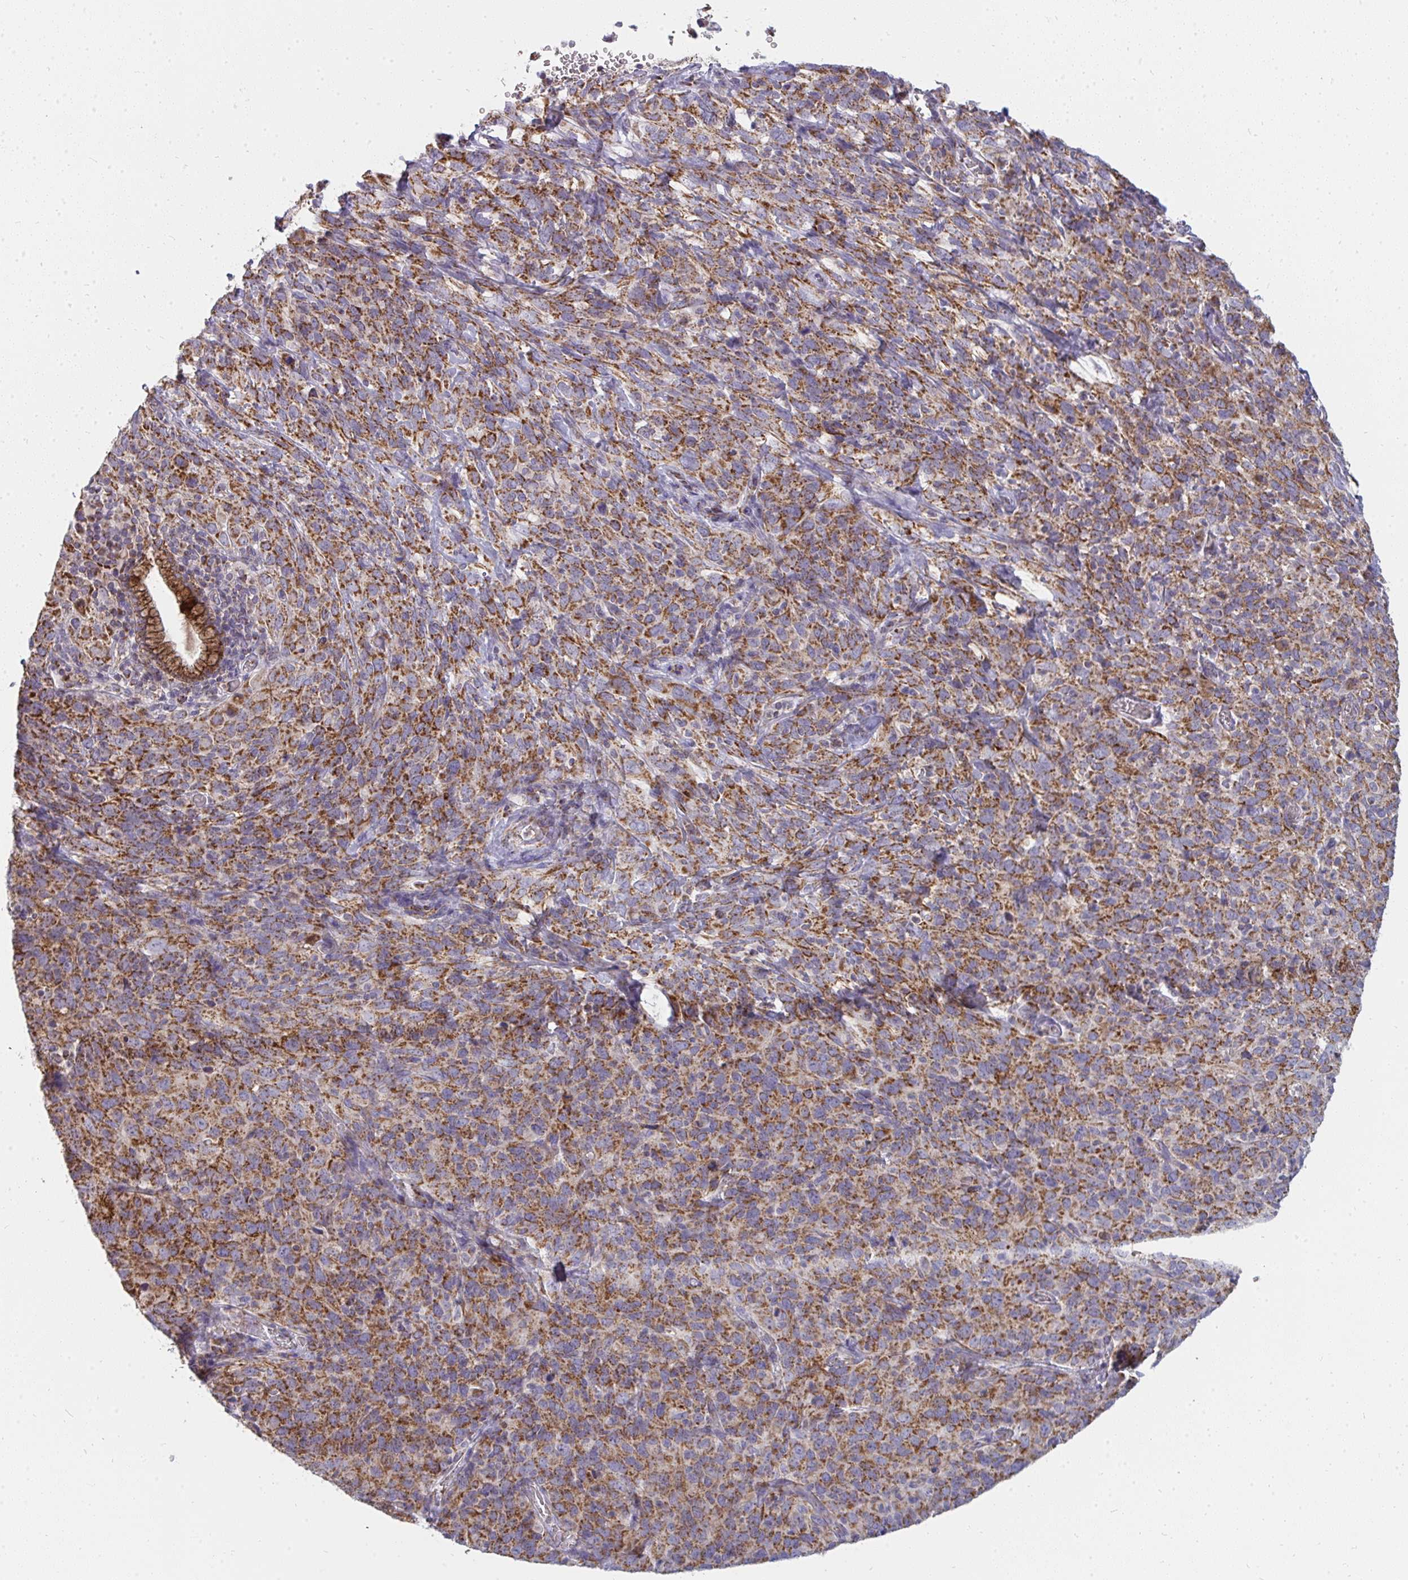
{"staining": {"intensity": "moderate", "quantity": ">75%", "location": "cytoplasmic/membranous"}, "tissue": "cervical cancer", "cell_type": "Tumor cells", "image_type": "cancer", "snomed": [{"axis": "morphology", "description": "Normal tissue, NOS"}, {"axis": "morphology", "description": "Squamous cell carcinoma, NOS"}, {"axis": "topography", "description": "Cervix"}], "caption": "Moderate cytoplasmic/membranous protein expression is seen in about >75% of tumor cells in cervical cancer (squamous cell carcinoma). The protein of interest is shown in brown color, while the nuclei are stained blue.", "gene": "FAHD1", "patient": {"sex": "female", "age": 51}}